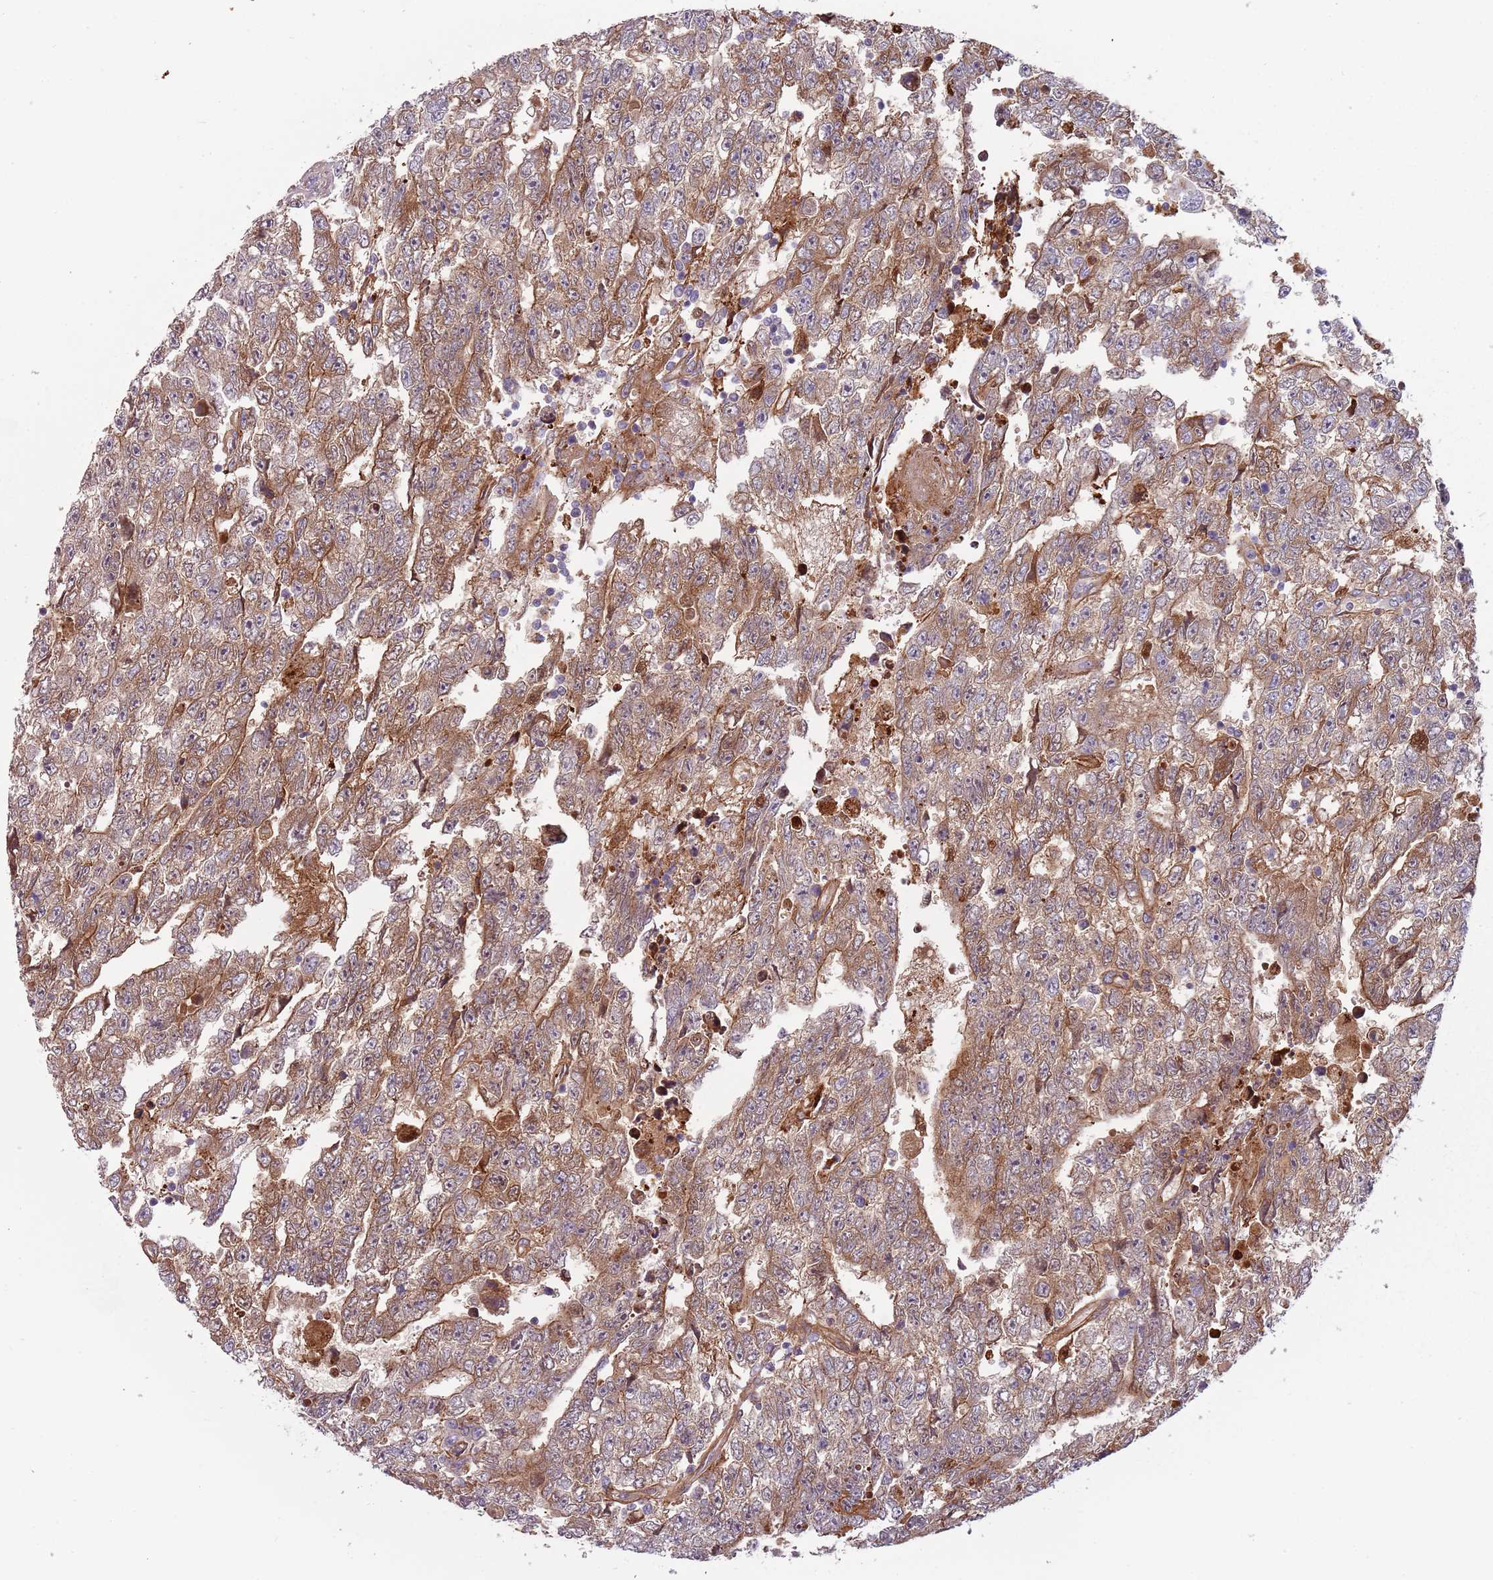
{"staining": {"intensity": "moderate", "quantity": ">75%", "location": "cytoplasmic/membranous"}, "tissue": "testis cancer", "cell_type": "Tumor cells", "image_type": "cancer", "snomed": [{"axis": "morphology", "description": "Carcinoma, Embryonal, NOS"}, {"axis": "topography", "description": "Testis"}], "caption": "An image of testis embryonal carcinoma stained for a protein reveals moderate cytoplasmic/membranous brown staining in tumor cells.", "gene": "NADK", "patient": {"sex": "male", "age": 25}}